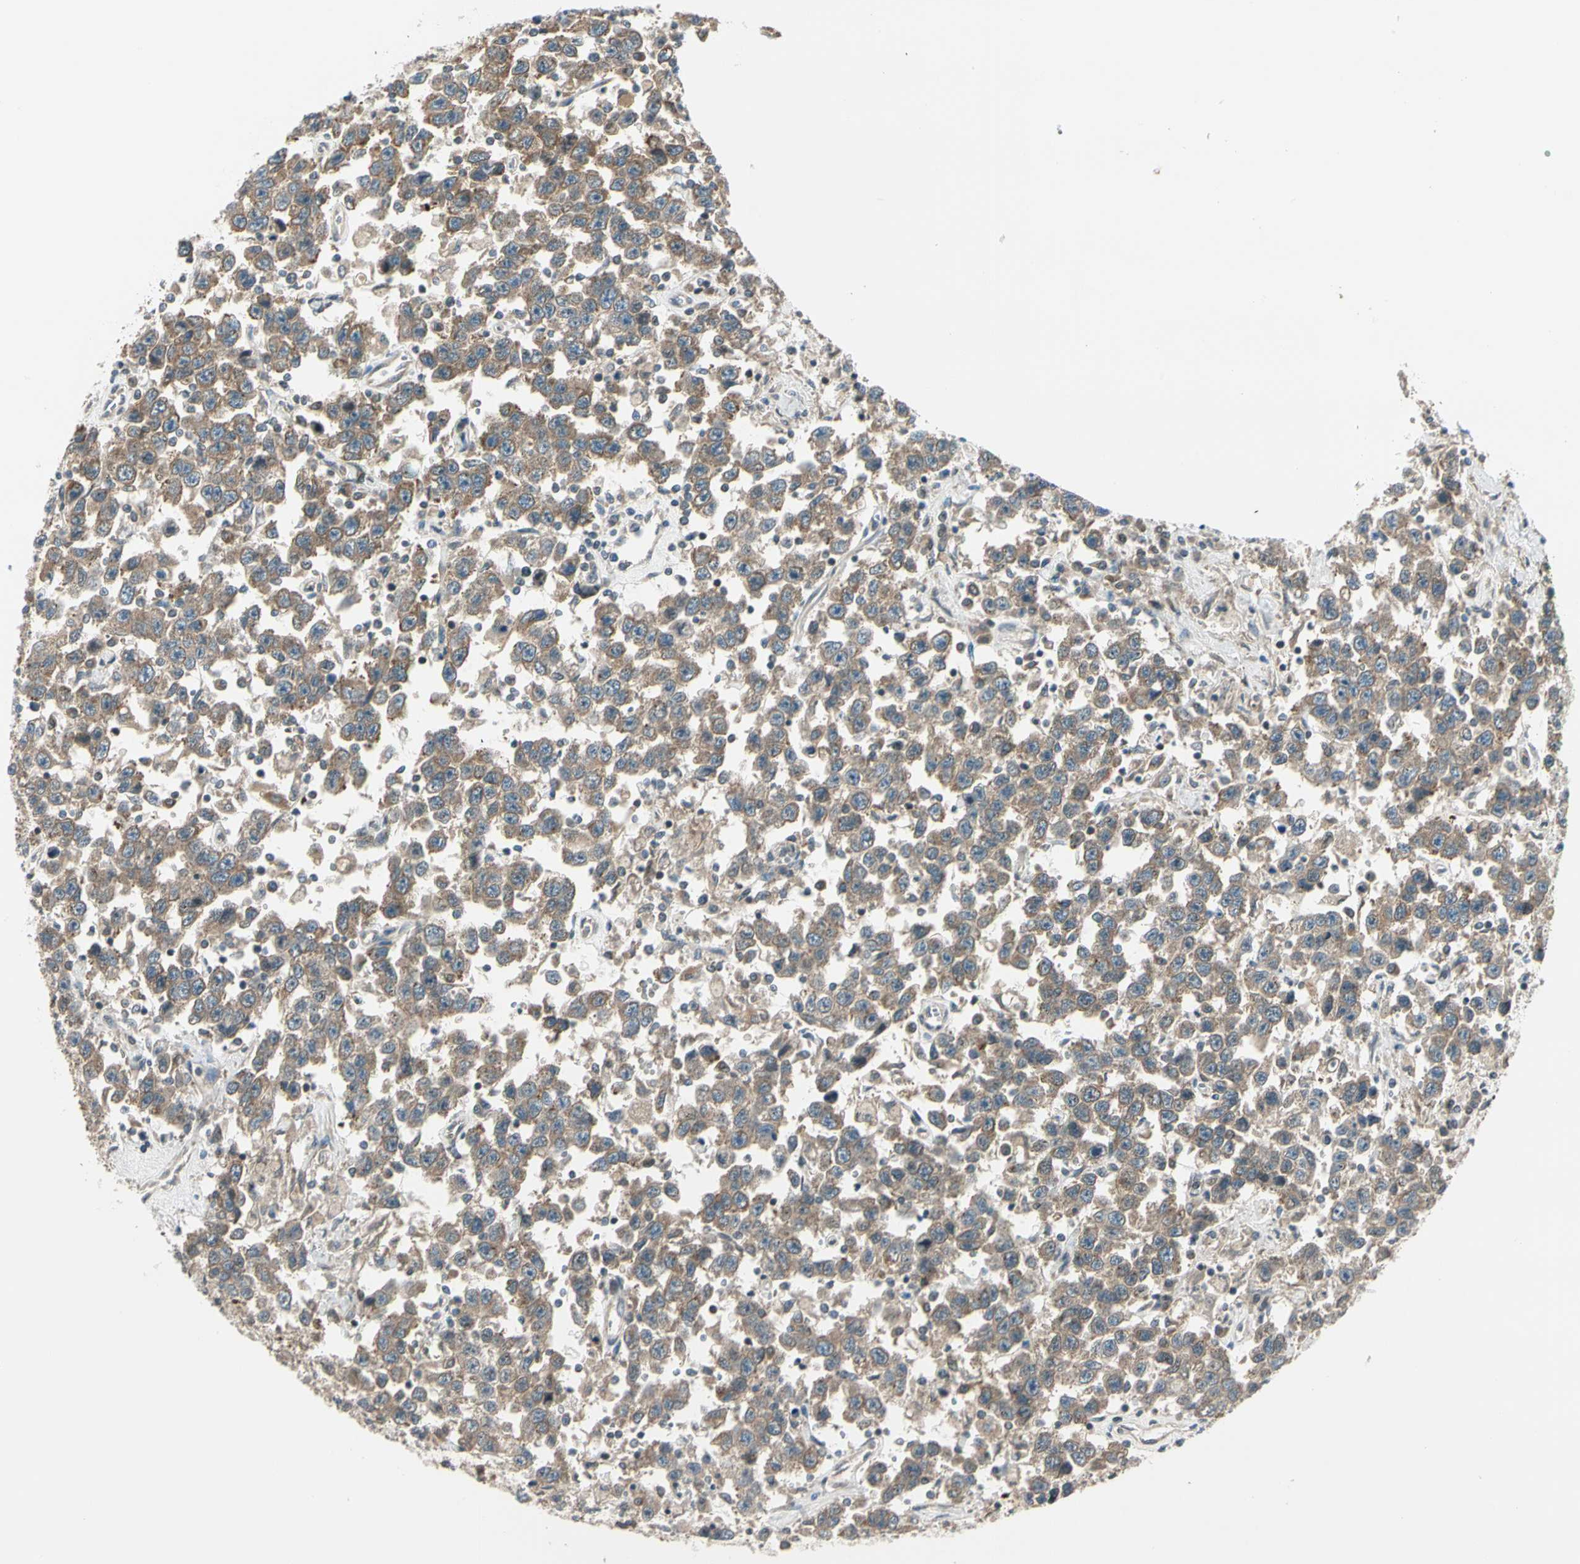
{"staining": {"intensity": "moderate", "quantity": ">75%", "location": "cytoplasmic/membranous"}, "tissue": "testis cancer", "cell_type": "Tumor cells", "image_type": "cancer", "snomed": [{"axis": "morphology", "description": "Seminoma, NOS"}, {"axis": "topography", "description": "Testis"}], "caption": "A high-resolution image shows immunohistochemistry staining of testis cancer (seminoma), which shows moderate cytoplasmic/membranous positivity in about >75% of tumor cells. The protein of interest is stained brown, and the nuclei are stained in blue (DAB IHC with brightfield microscopy, high magnification).", "gene": "TRIO", "patient": {"sex": "male", "age": 41}}